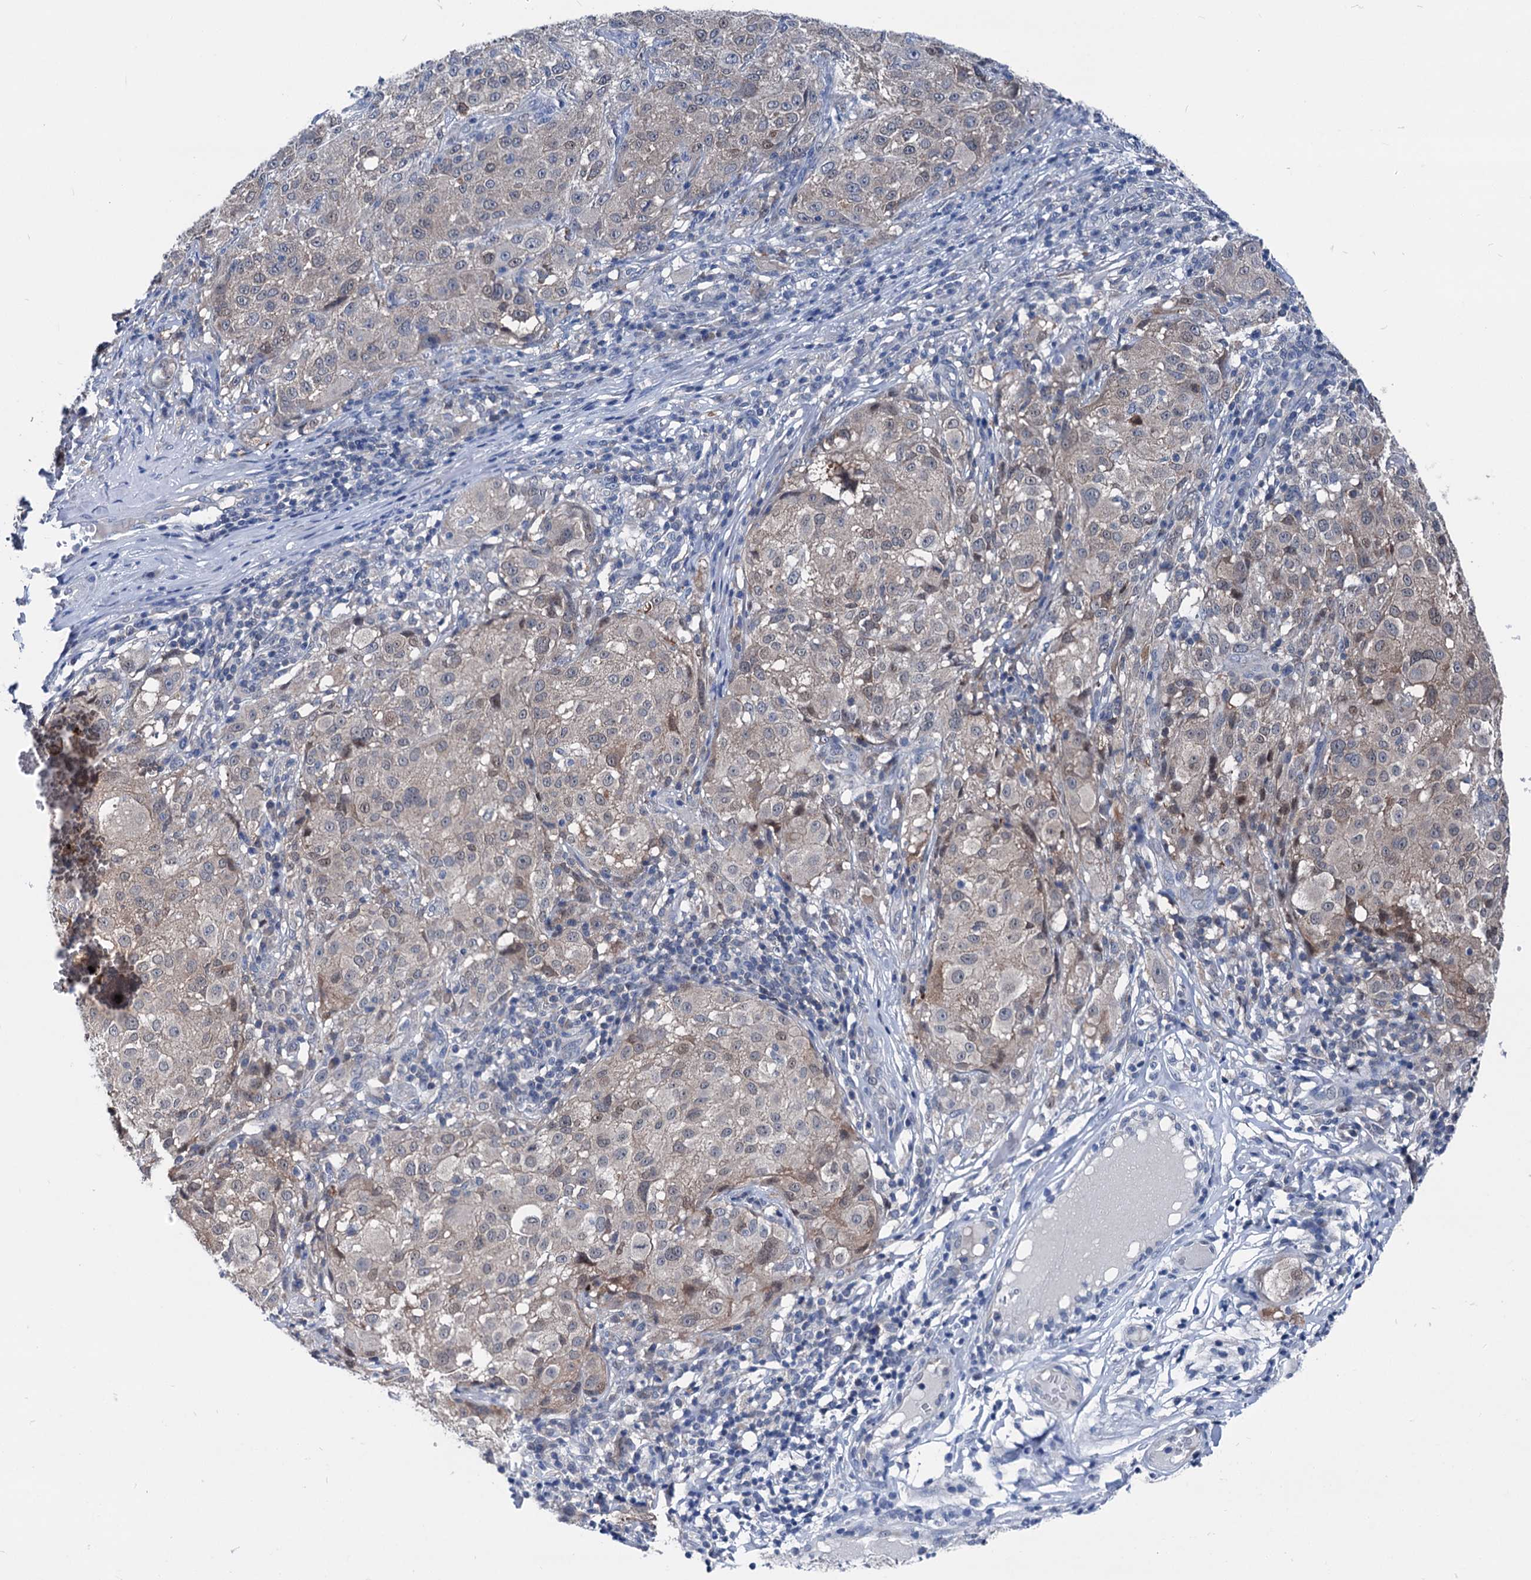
{"staining": {"intensity": "weak", "quantity": "<25%", "location": "cytoplasmic/membranous"}, "tissue": "melanoma", "cell_type": "Tumor cells", "image_type": "cancer", "snomed": [{"axis": "morphology", "description": "Necrosis, NOS"}, {"axis": "morphology", "description": "Malignant melanoma, NOS"}, {"axis": "topography", "description": "Skin"}], "caption": "Human malignant melanoma stained for a protein using immunohistochemistry reveals no staining in tumor cells.", "gene": "GLO1", "patient": {"sex": "female", "age": 87}}